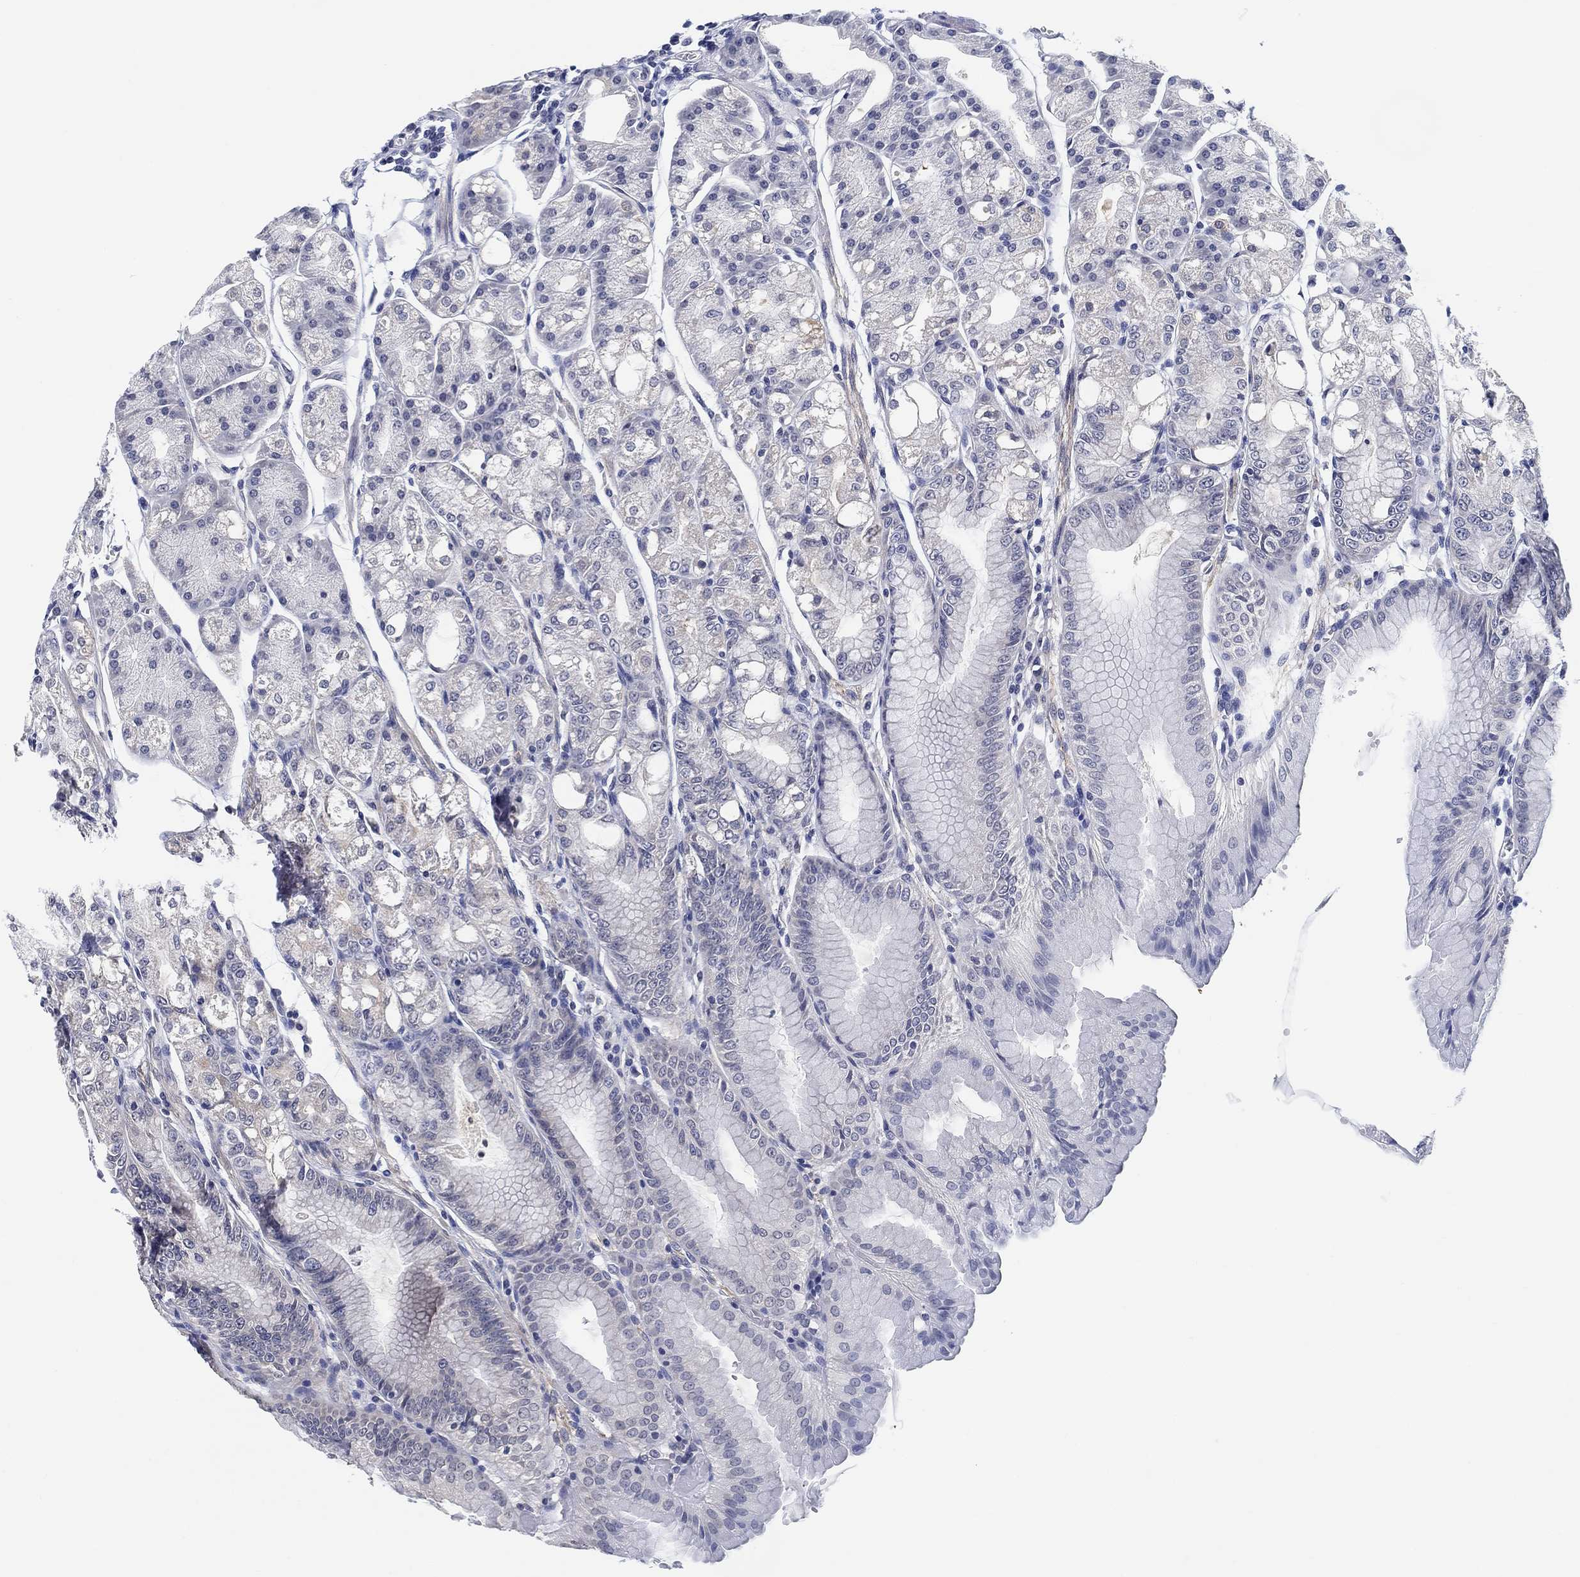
{"staining": {"intensity": "weak", "quantity": "<25%", "location": "cytoplasmic/membranous"}, "tissue": "stomach", "cell_type": "Glandular cells", "image_type": "normal", "snomed": [{"axis": "morphology", "description": "Normal tissue, NOS"}, {"axis": "topography", "description": "Stomach"}], "caption": "DAB (3,3'-diaminobenzidine) immunohistochemical staining of unremarkable human stomach demonstrates no significant positivity in glandular cells.", "gene": "OTUB2", "patient": {"sex": "male", "age": 71}}